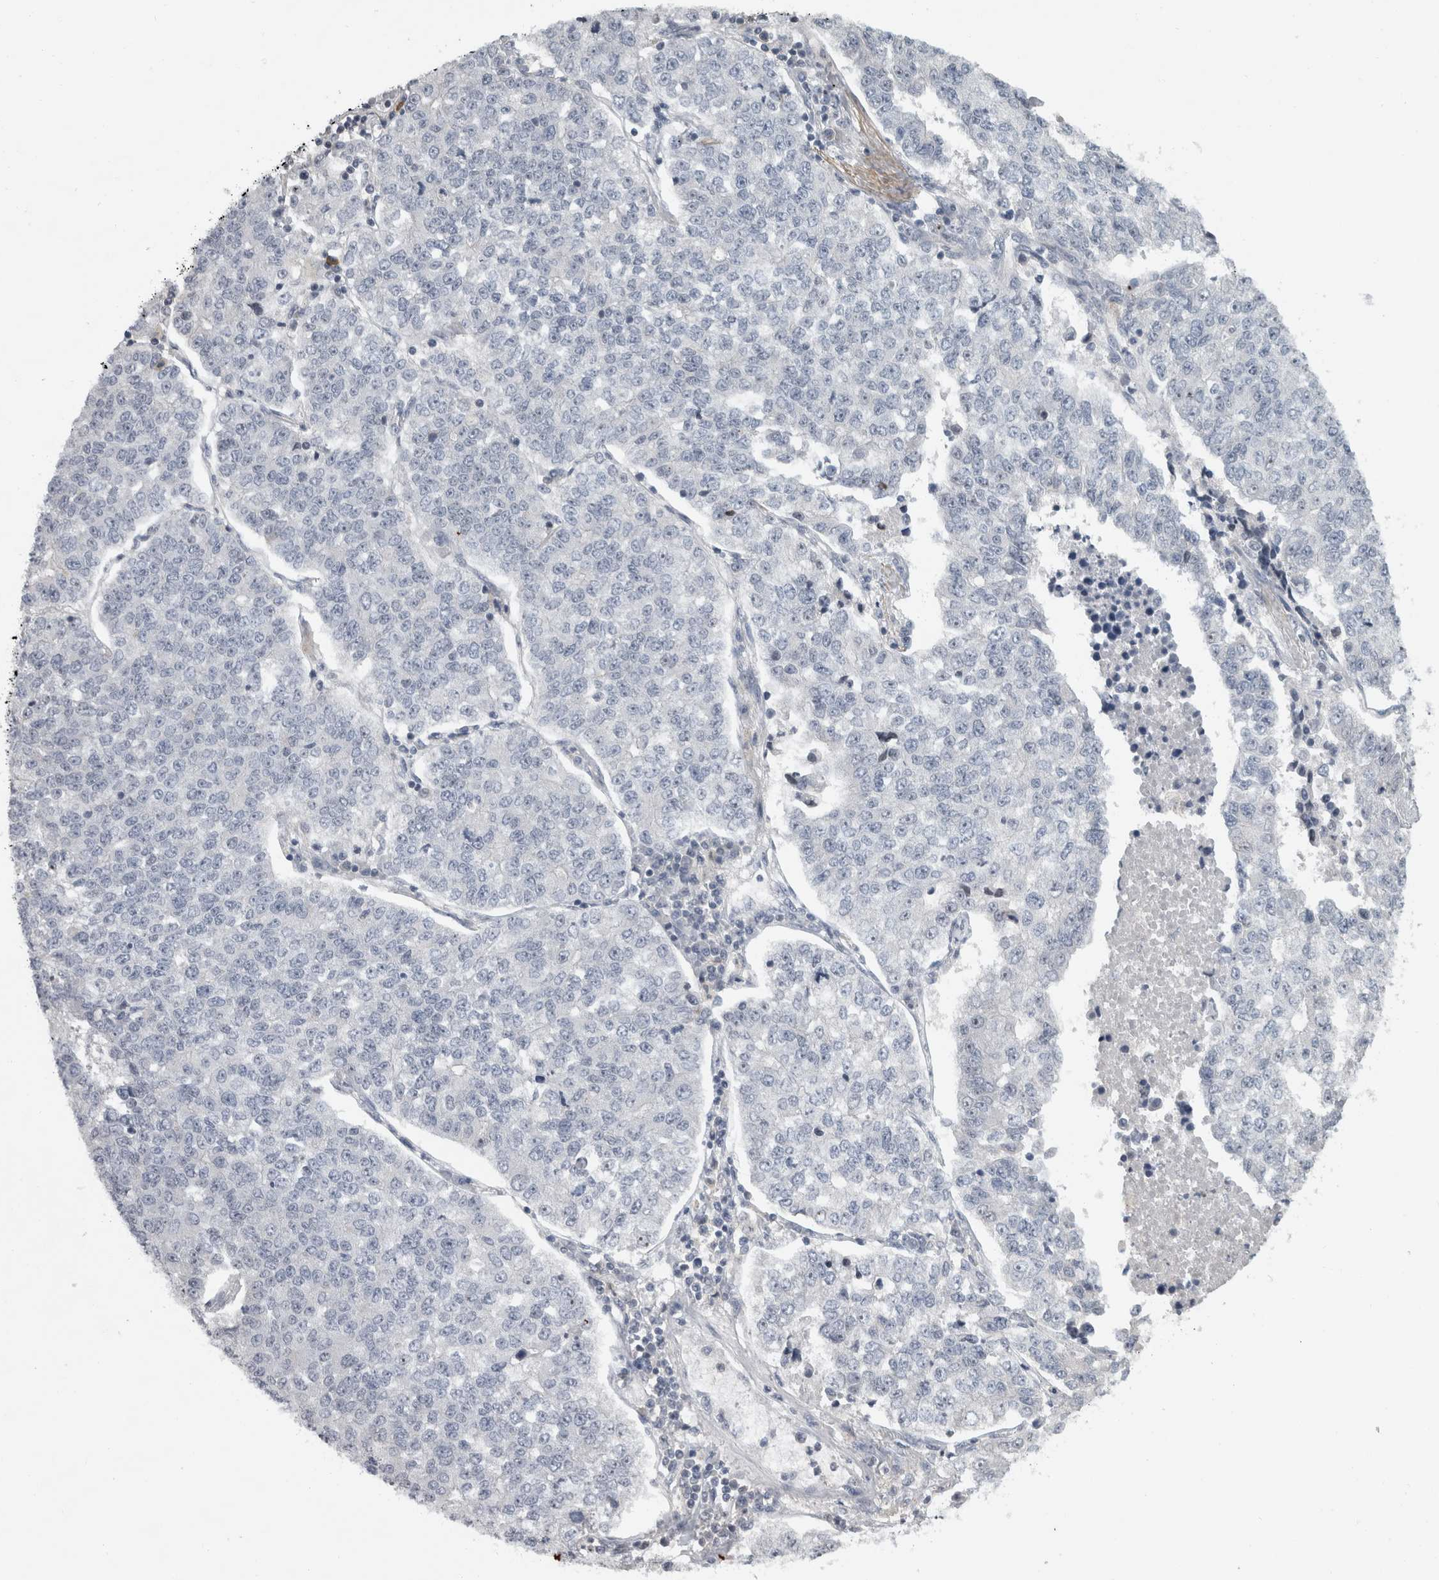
{"staining": {"intensity": "negative", "quantity": "none", "location": "none"}, "tissue": "lung cancer", "cell_type": "Tumor cells", "image_type": "cancer", "snomed": [{"axis": "morphology", "description": "Adenocarcinoma, NOS"}, {"axis": "topography", "description": "Lung"}], "caption": "Immunohistochemistry micrograph of human lung cancer stained for a protein (brown), which shows no positivity in tumor cells.", "gene": "RBM28", "patient": {"sex": "male", "age": 49}}